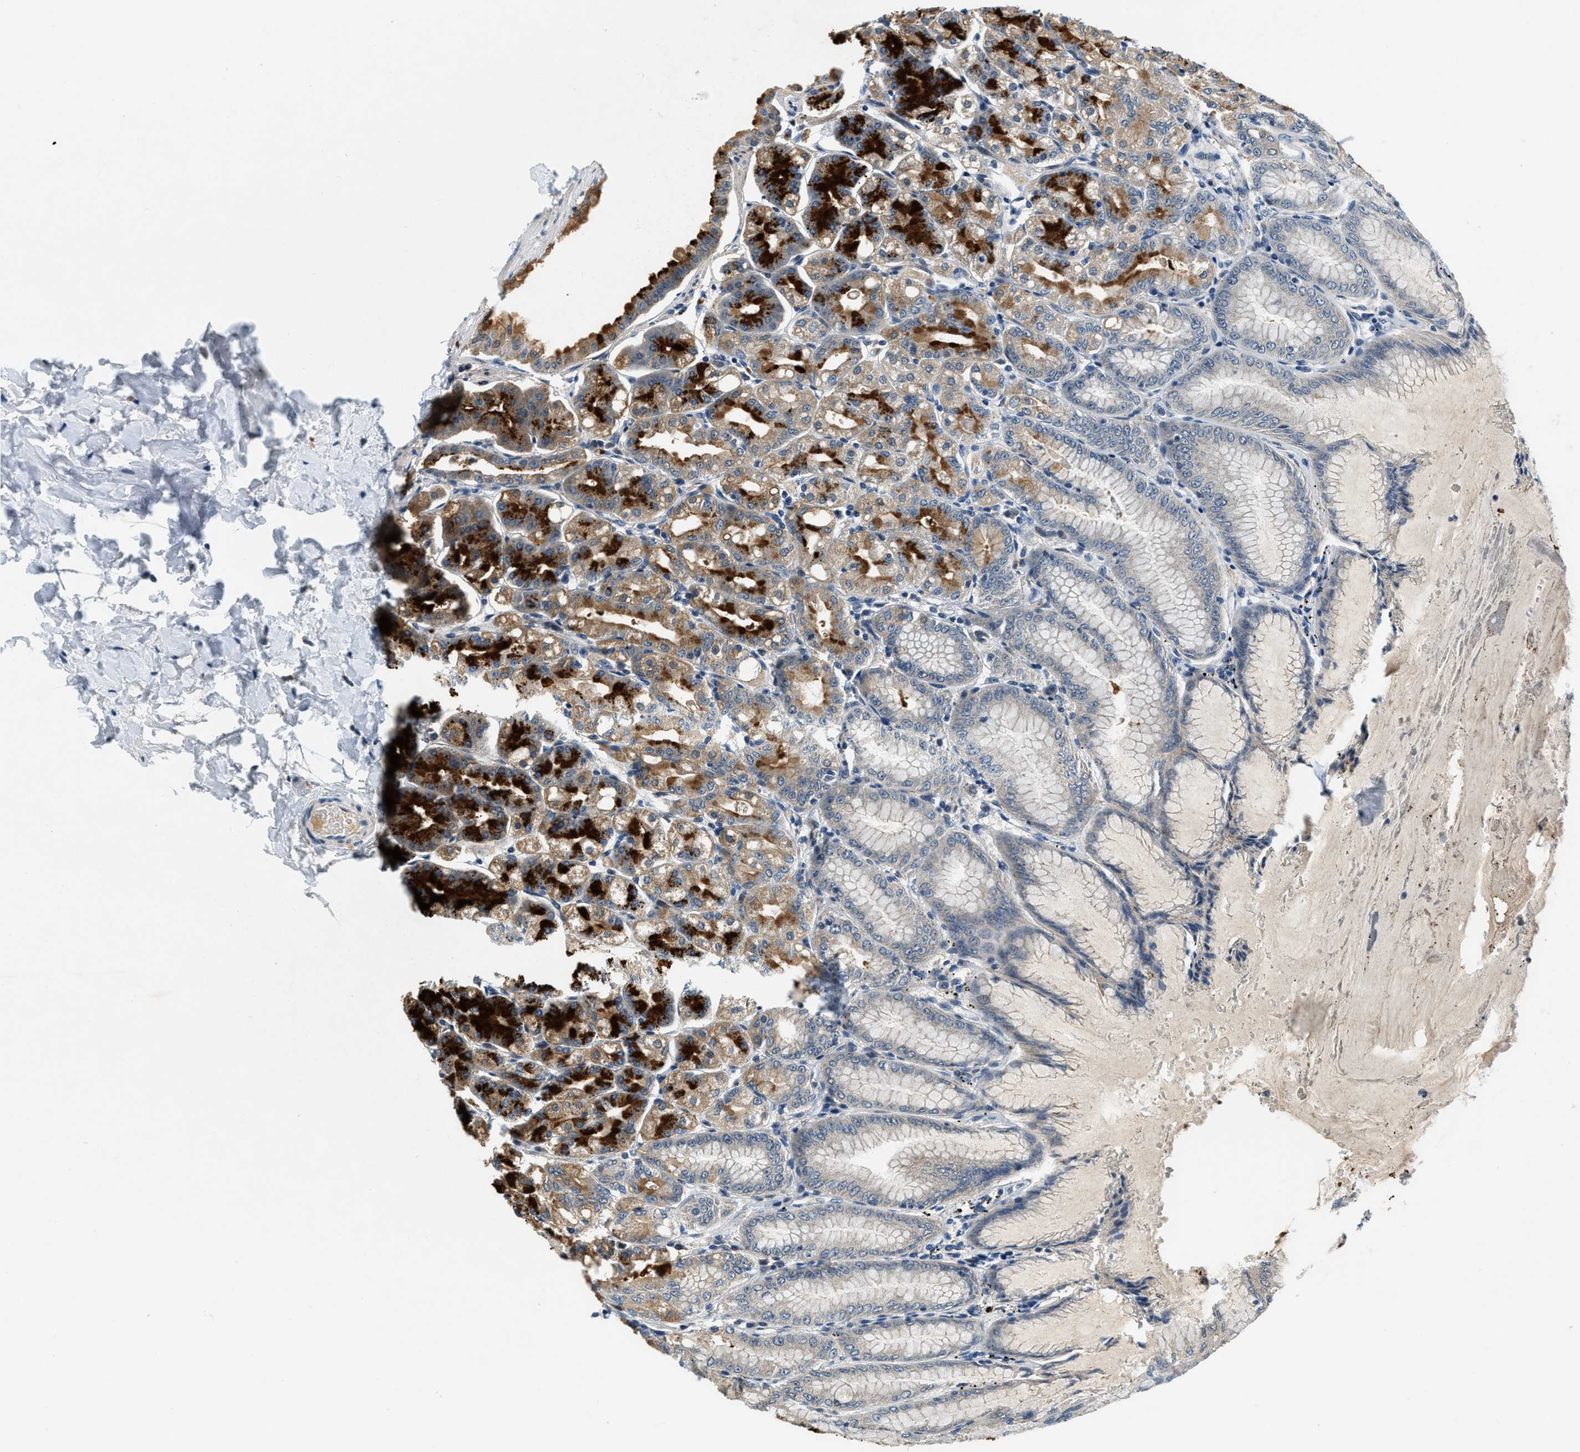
{"staining": {"intensity": "strong", "quantity": "<25%", "location": "cytoplasmic/membranous"}, "tissue": "stomach", "cell_type": "Glandular cells", "image_type": "normal", "snomed": [{"axis": "morphology", "description": "Normal tissue, NOS"}, {"axis": "topography", "description": "Stomach, lower"}], "caption": "A histopathology image of stomach stained for a protein demonstrates strong cytoplasmic/membranous brown staining in glandular cells. The staining was performed using DAB to visualize the protein expression in brown, while the nuclei were stained in blue with hematoxylin (Magnification: 20x).", "gene": "YAE1", "patient": {"sex": "male", "age": 71}}